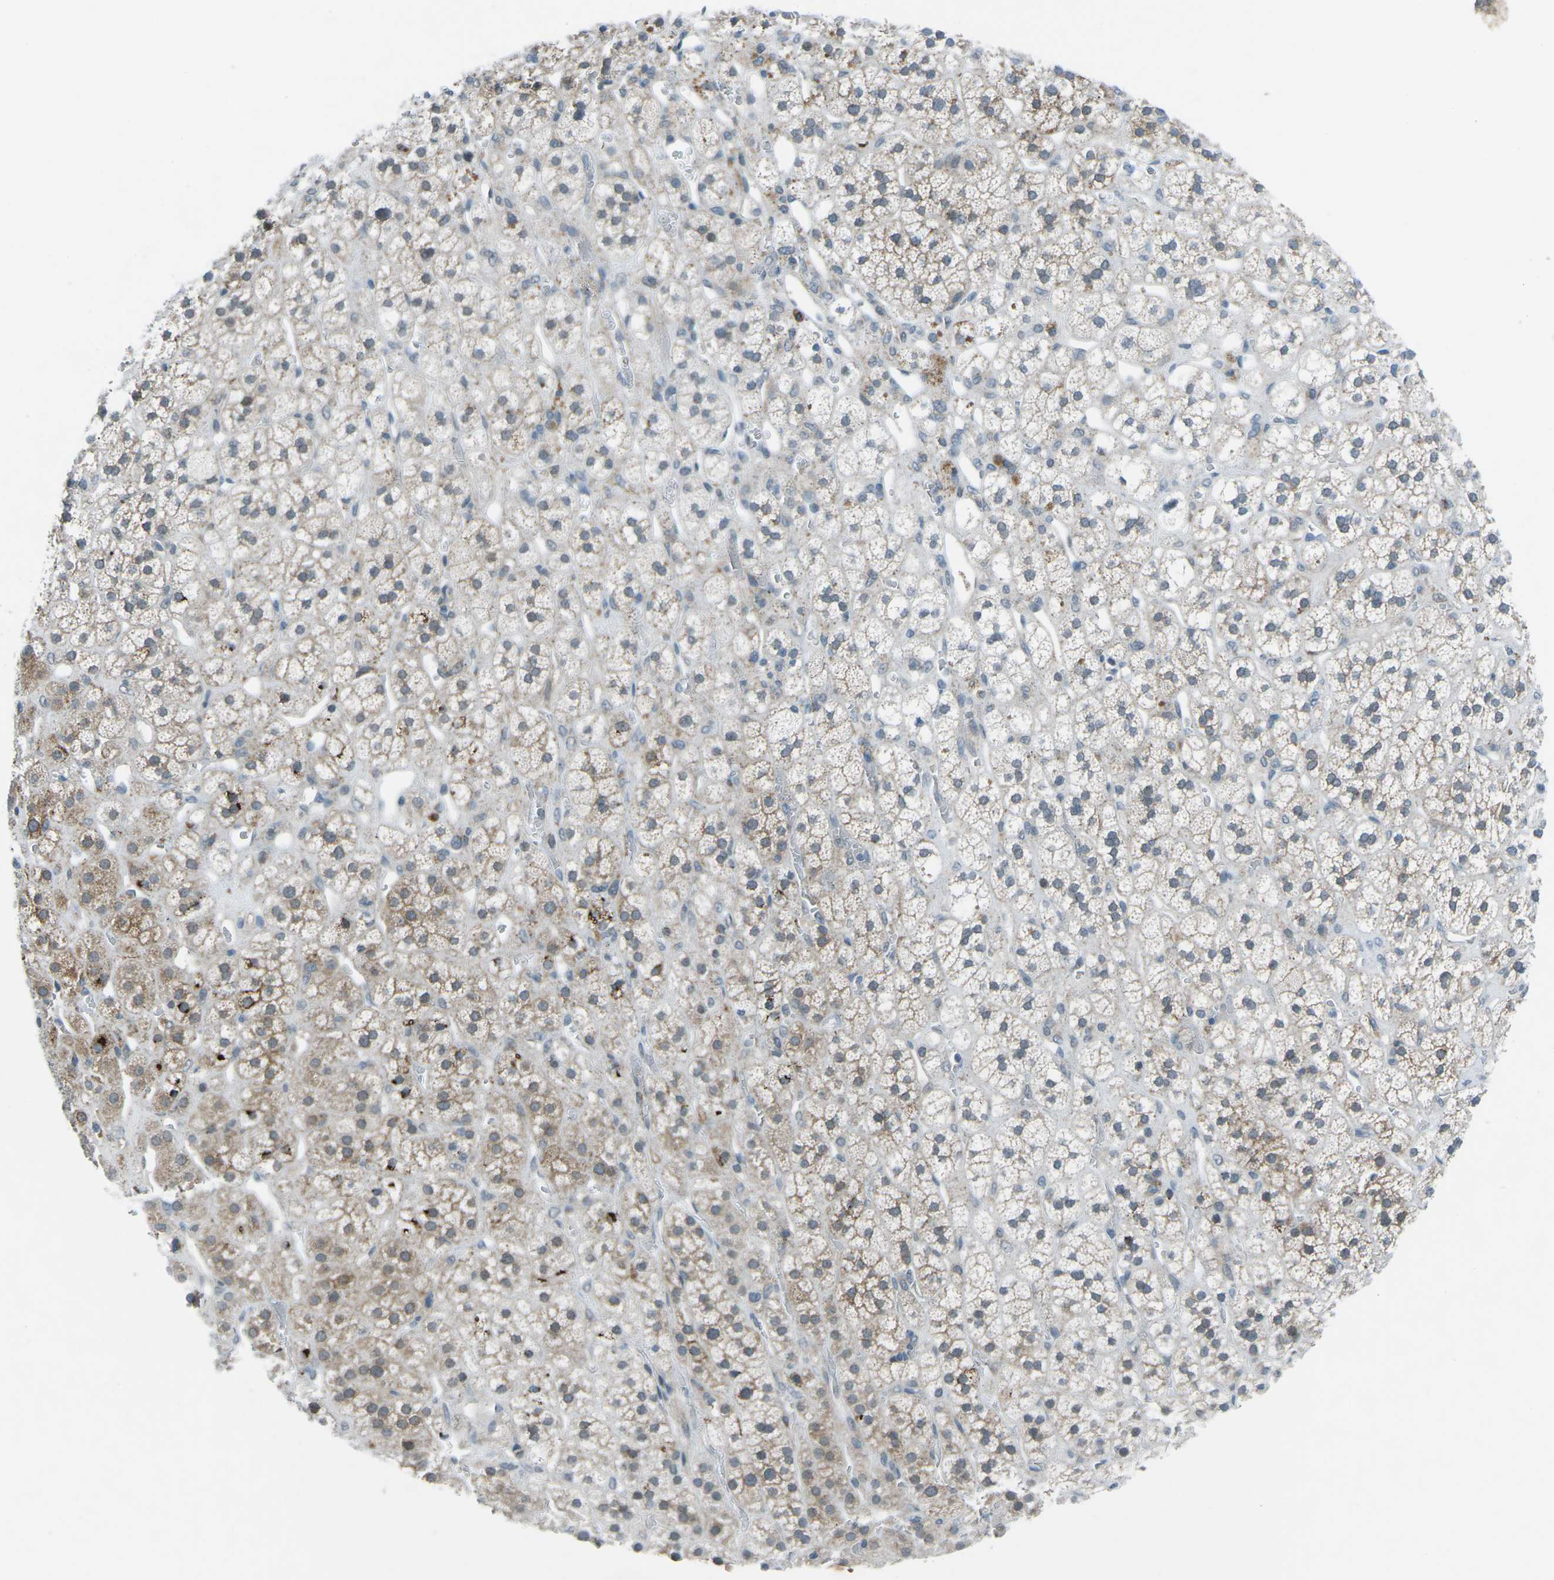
{"staining": {"intensity": "moderate", "quantity": "25%-75%", "location": "cytoplasmic/membranous"}, "tissue": "adrenal gland", "cell_type": "Glandular cells", "image_type": "normal", "snomed": [{"axis": "morphology", "description": "Normal tissue, NOS"}, {"axis": "topography", "description": "Adrenal gland"}], "caption": "Brown immunohistochemical staining in normal human adrenal gland demonstrates moderate cytoplasmic/membranous staining in about 25%-75% of glandular cells.", "gene": "PRKCA", "patient": {"sex": "male", "age": 56}}